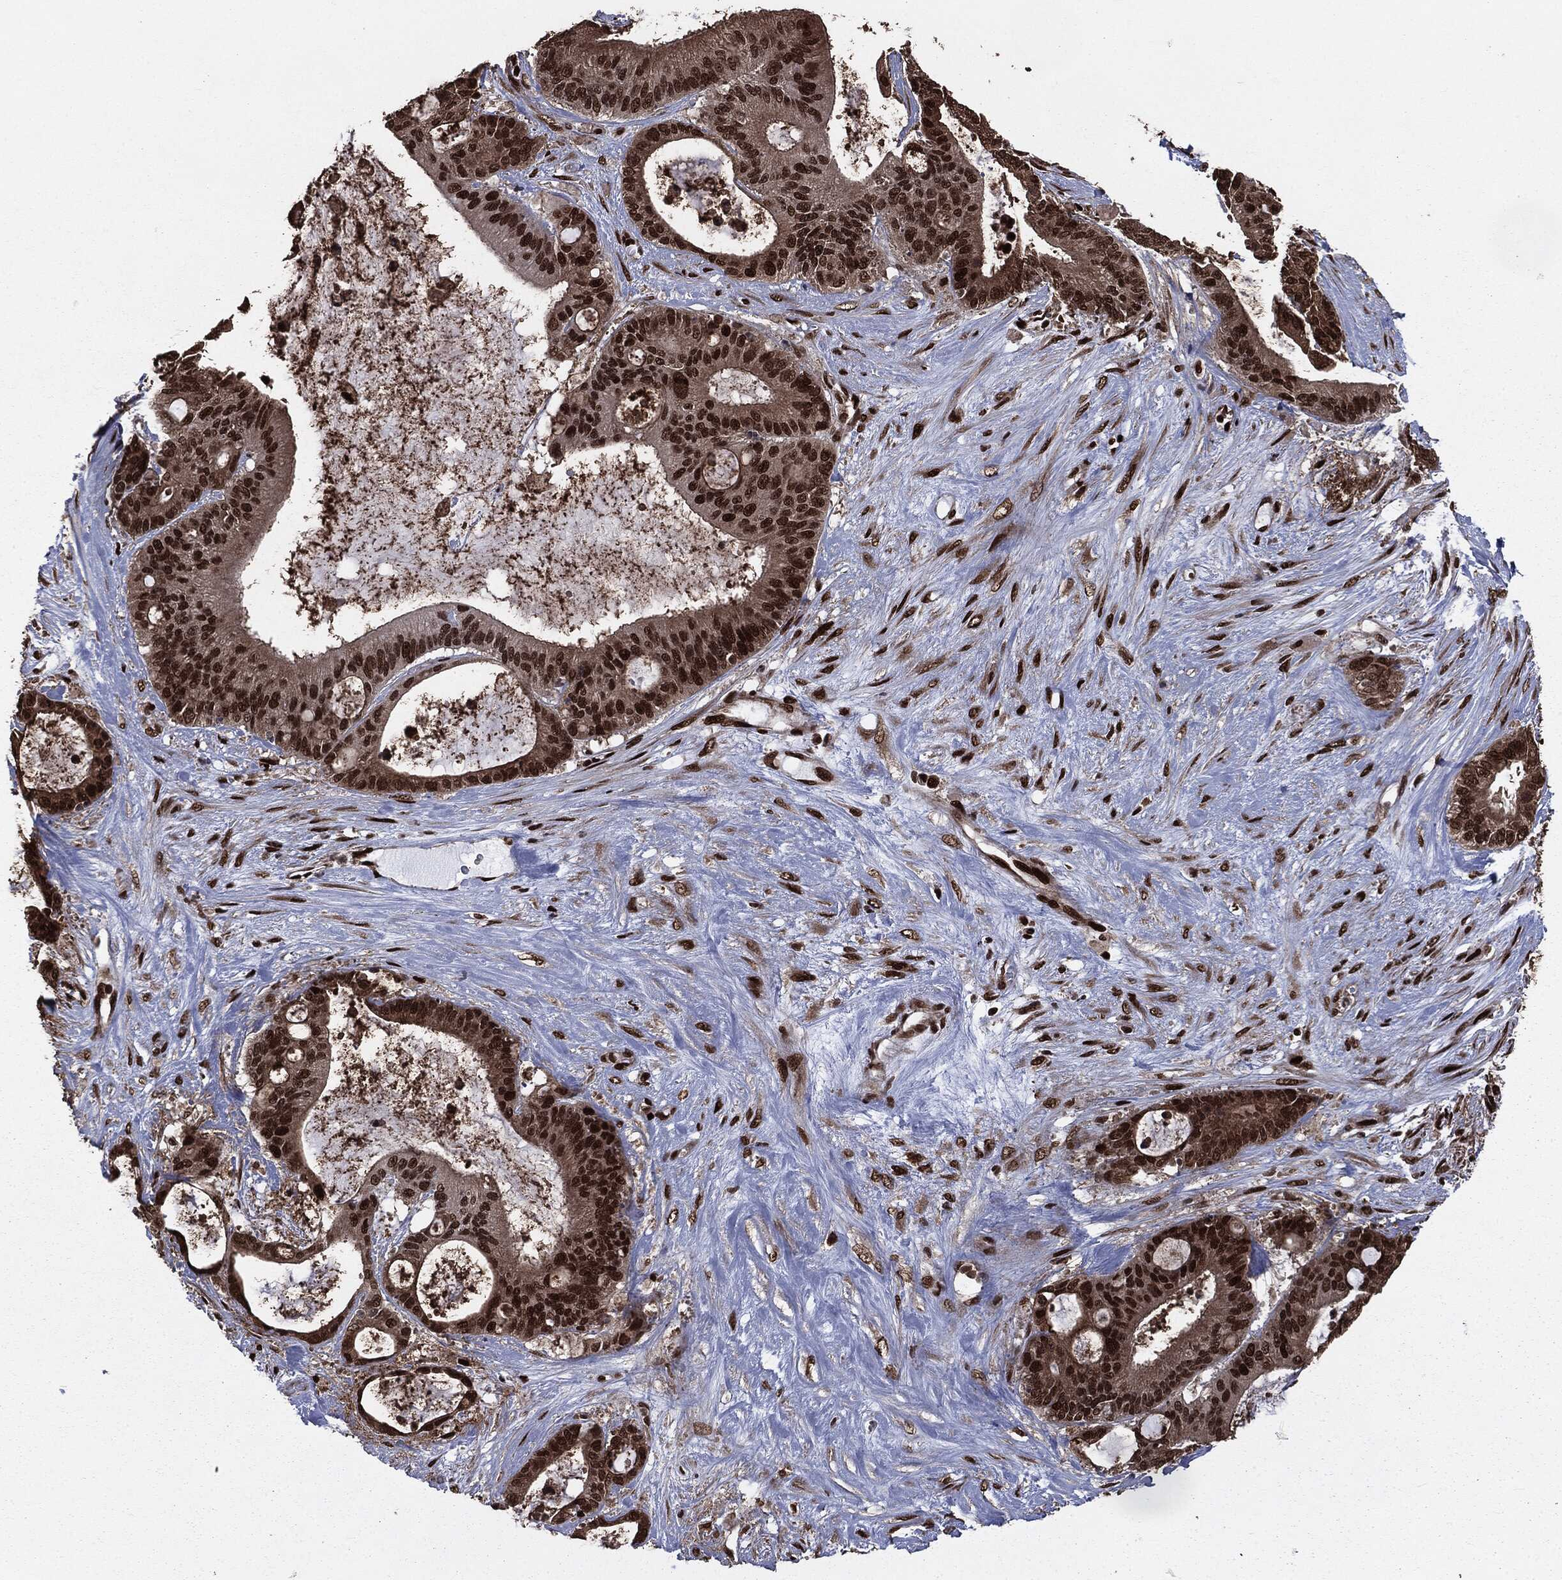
{"staining": {"intensity": "strong", "quantity": ">75%", "location": "cytoplasmic/membranous,nuclear"}, "tissue": "liver cancer", "cell_type": "Tumor cells", "image_type": "cancer", "snomed": [{"axis": "morphology", "description": "Normal tissue, NOS"}, {"axis": "morphology", "description": "Cholangiocarcinoma"}, {"axis": "topography", "description": "Liver"}, {"axis": "topography", "description": "Peripheral nerve tissue"}], "caption": "Protein analysis of liver cancer tissue demonstrates strong cytoplasmic/membranous and nuclear positivity in about >75% of tumor cells.", "gene": "DVL2", "patient": {"sex": "female", "age": 73}}